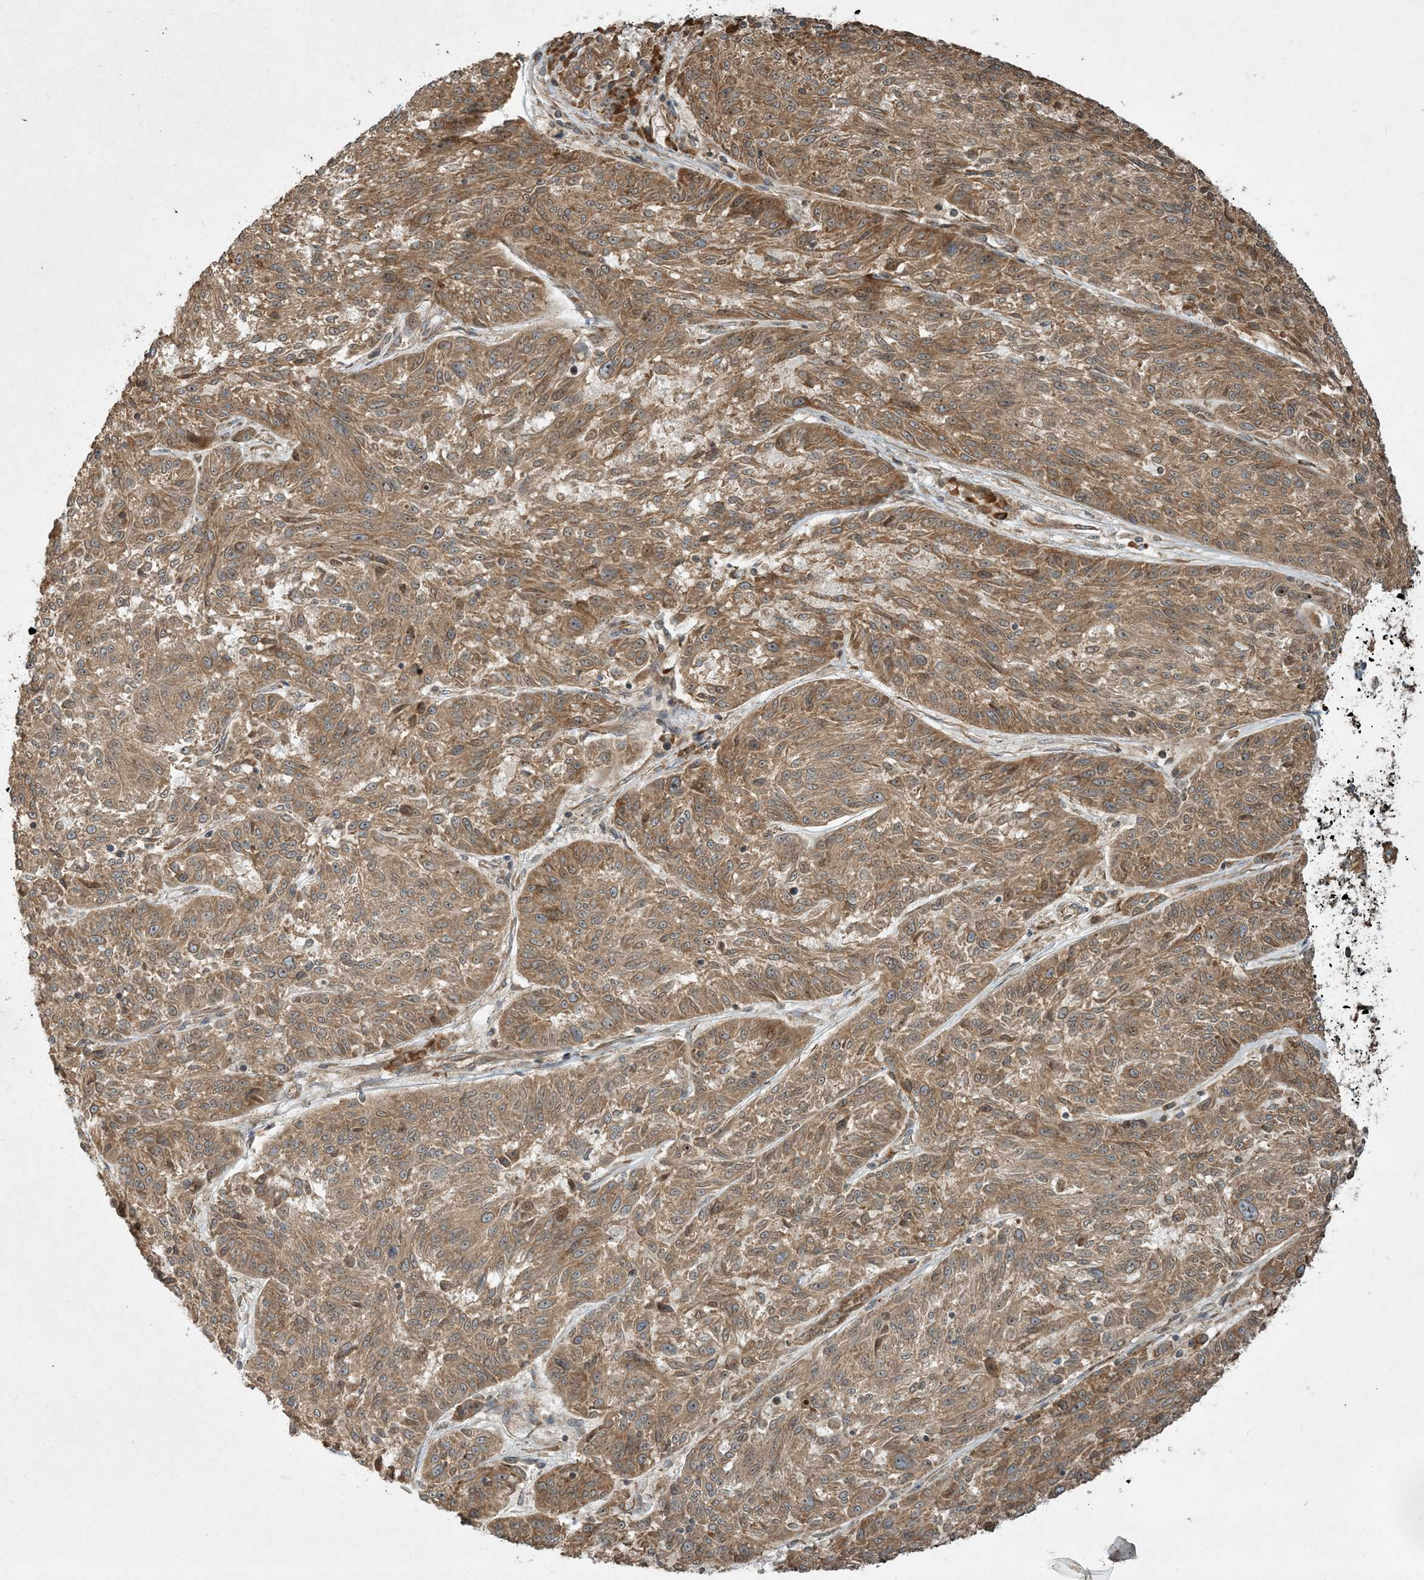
{"staining": {"intensity": "moderate", "quantity": ">75%", "location": "cytoplasmic/membranous"}, "tissue": "melanoma", "cell_type": "Tumor cells", "image_type": "cancer", "snomed": [{"axis": "morphology", "description": "Malignant melanoma, NOS"}, {"axis": "topography", "description": "Skin"}], "caption": "Melanoma stained with a protein marker exhibits moderate staining in tumor cells.", "gene": "COMMD8", "patient": {"sex": "male", "age": 53}}